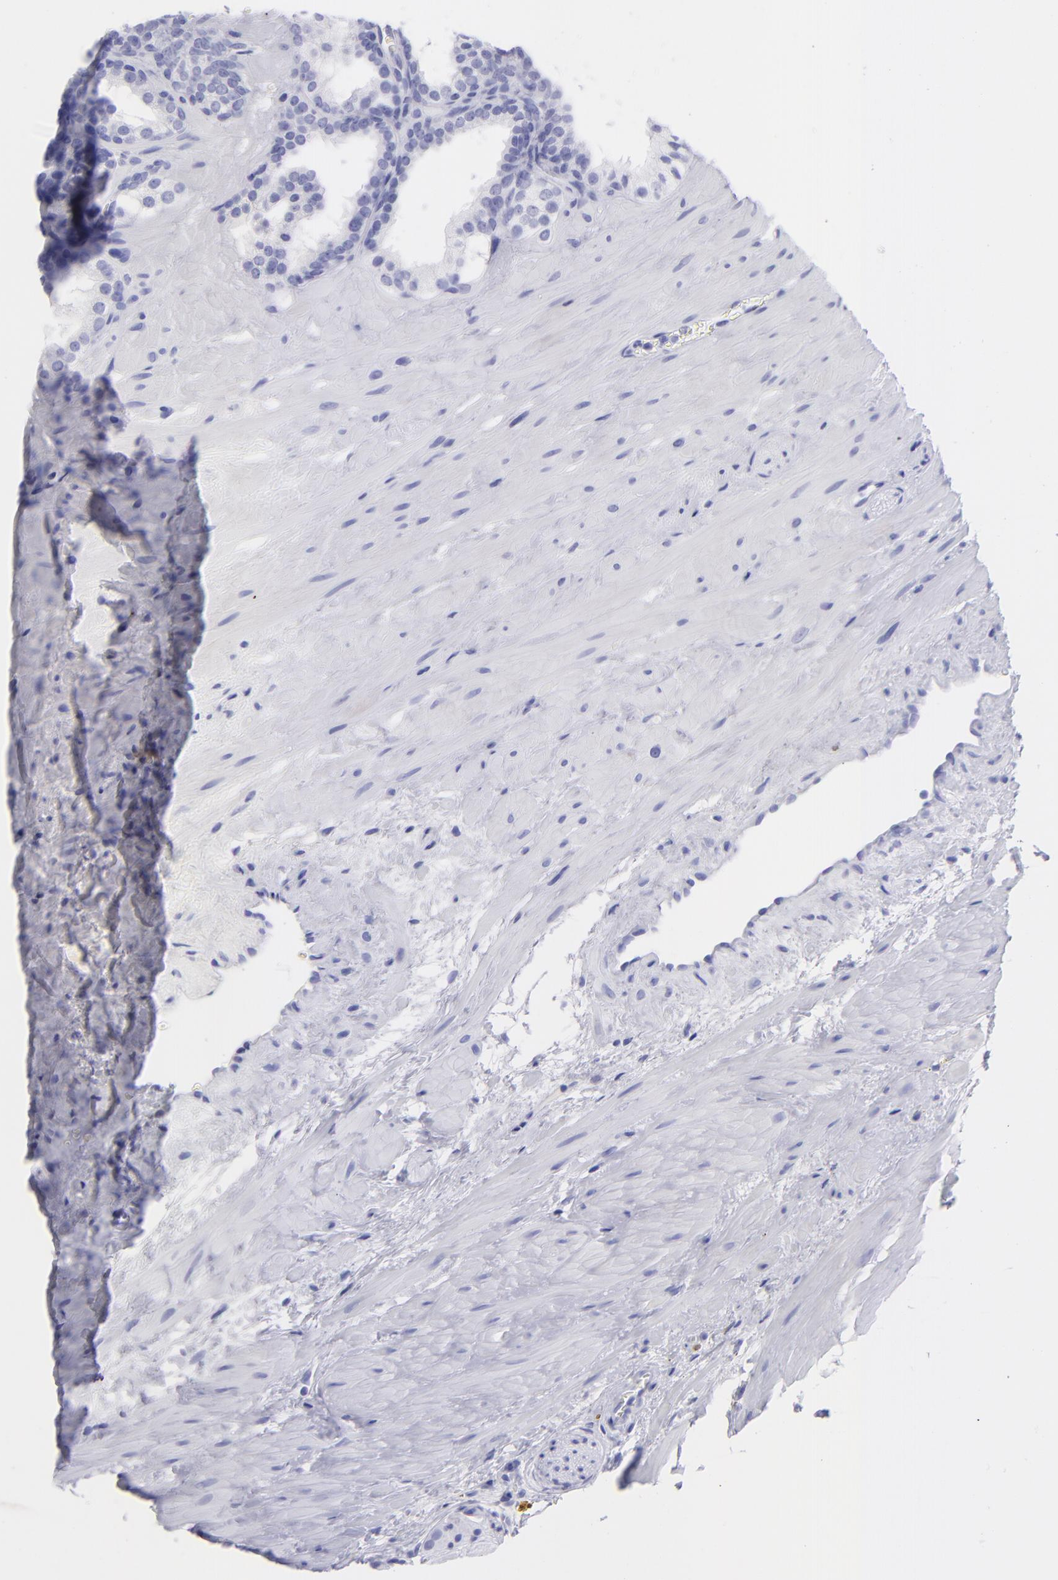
{"staining": {"intensity": "negative", "quantity": "none", "location": "none"}, "tissue": "prostate cancer", "cell_type": "Tumor cells", "image_type": "cancer", "snomed": [{"axis": "morphology", "description": "Adenocarcinoma, Low grade"}, {"axis": "topography", "description": "Prostate"}], "caption": "Tumor cells show no significant staining in prostate low-grade adenocarcinoma. (DAB IHC, high magnification).", "gene": "SLC1A2", "patient": {"sex": "male", "age": 57}}